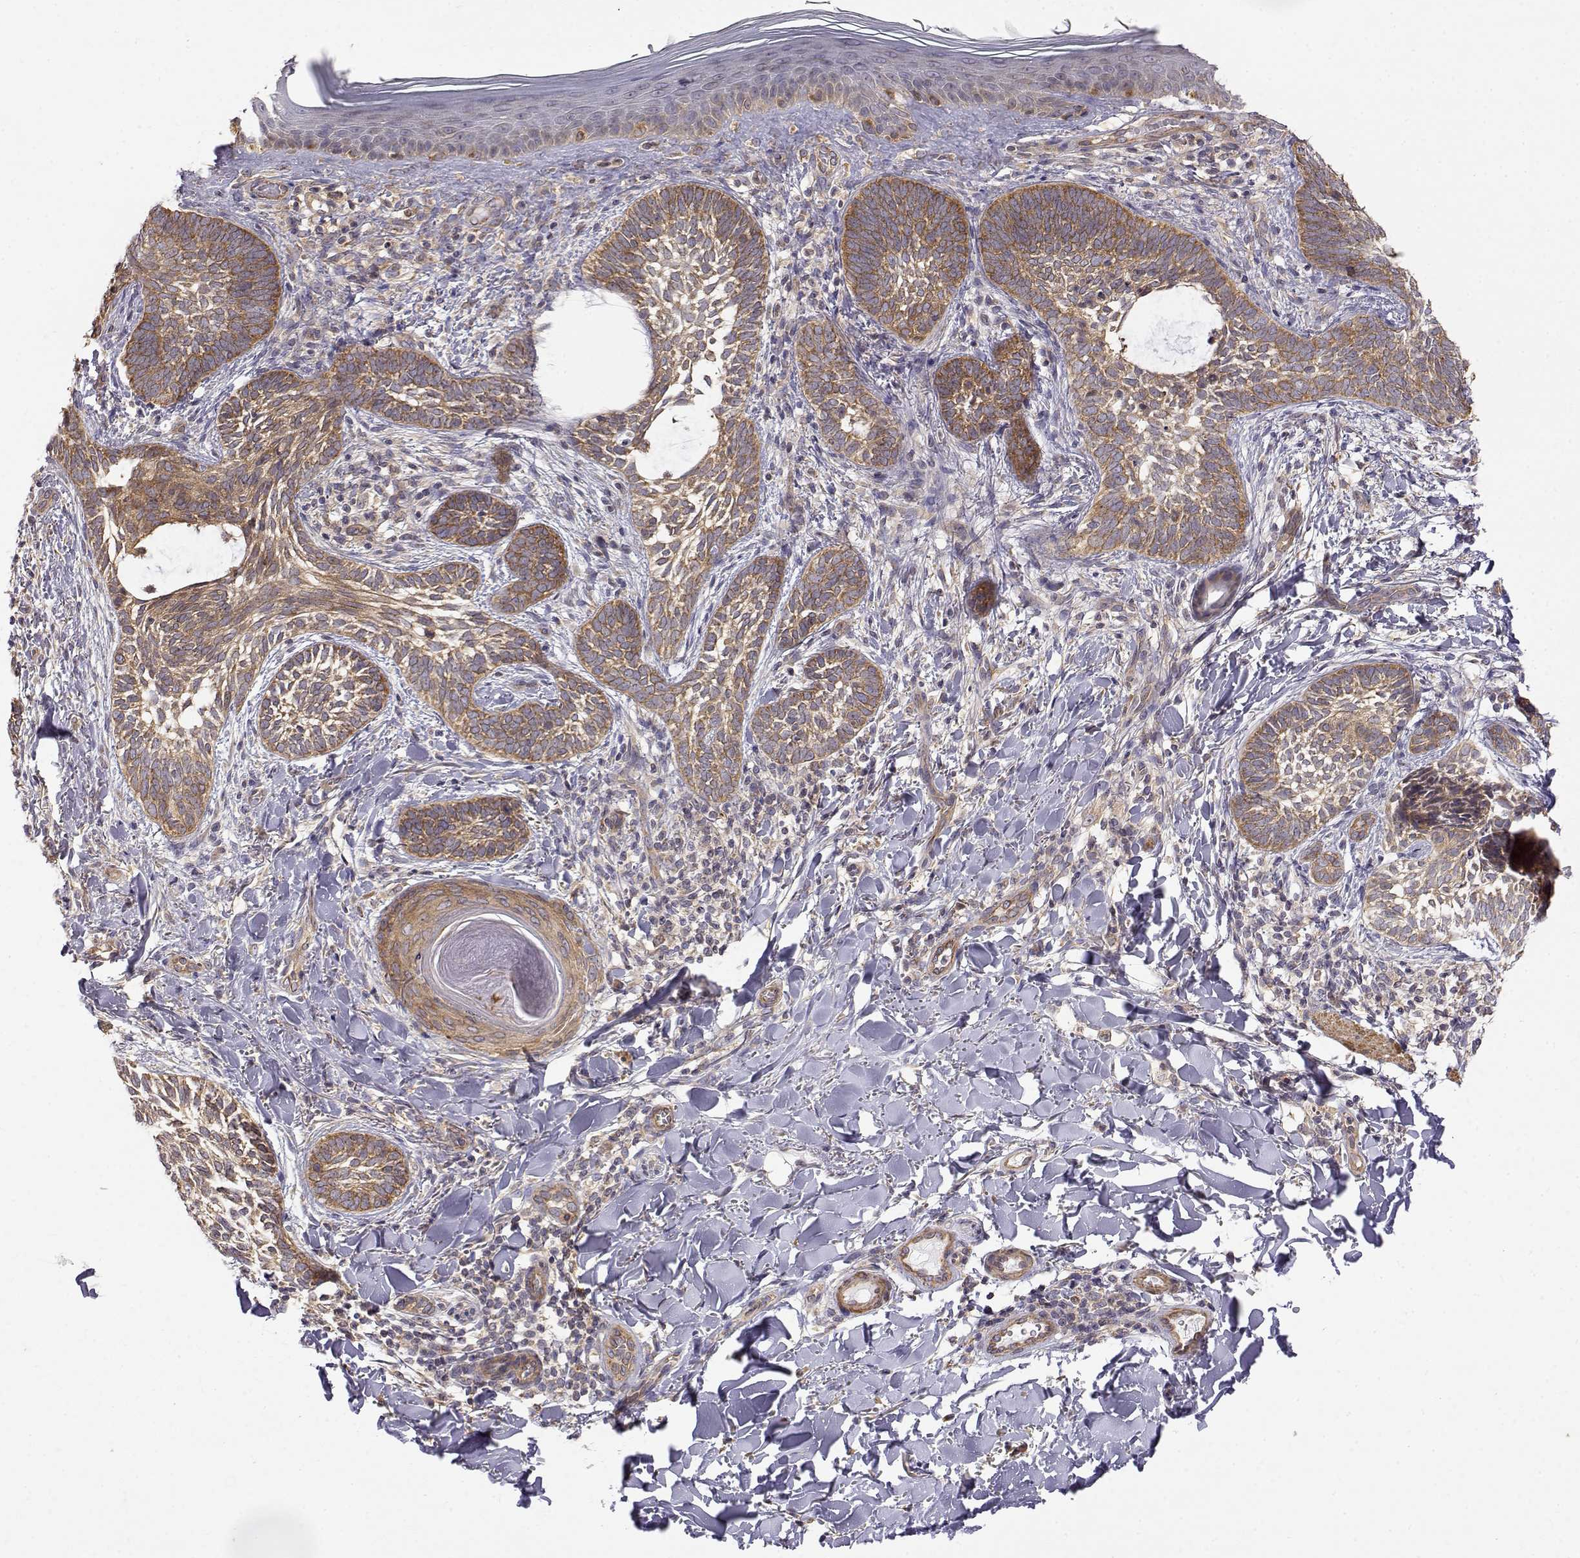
{"staining": {"intensity": "moderate", "quantity": ">75%", "location": "cytoplasmic/membranous"}, "tissue": "skin cancer", "cell_type": "Tumor cells", "image_type": "cancer", "snomed": [{"axis": "morphology", "description": "Normal tissue, NOS"}, {"axis": "morphology", "description": "Basal cell carcinoma"}, {"axis": "topography", "description": "Skin"}], "caption": "IHC staining of skin cancer (basal cell carcinoma), which demonstrates medium levels of moderate cytoplasmic/membranous positivity in approximately >75% of tumor cells indicating moderate cytoplasmic/membranous protein expression. The staining was performed using DAB (3,3'-diaminobenzidine) (brown) for protein detection and nuclei were counterstained in hematoxylin (blue).", "gene": "PAIP1", "patient": {"sex": "male", "age": 46}}